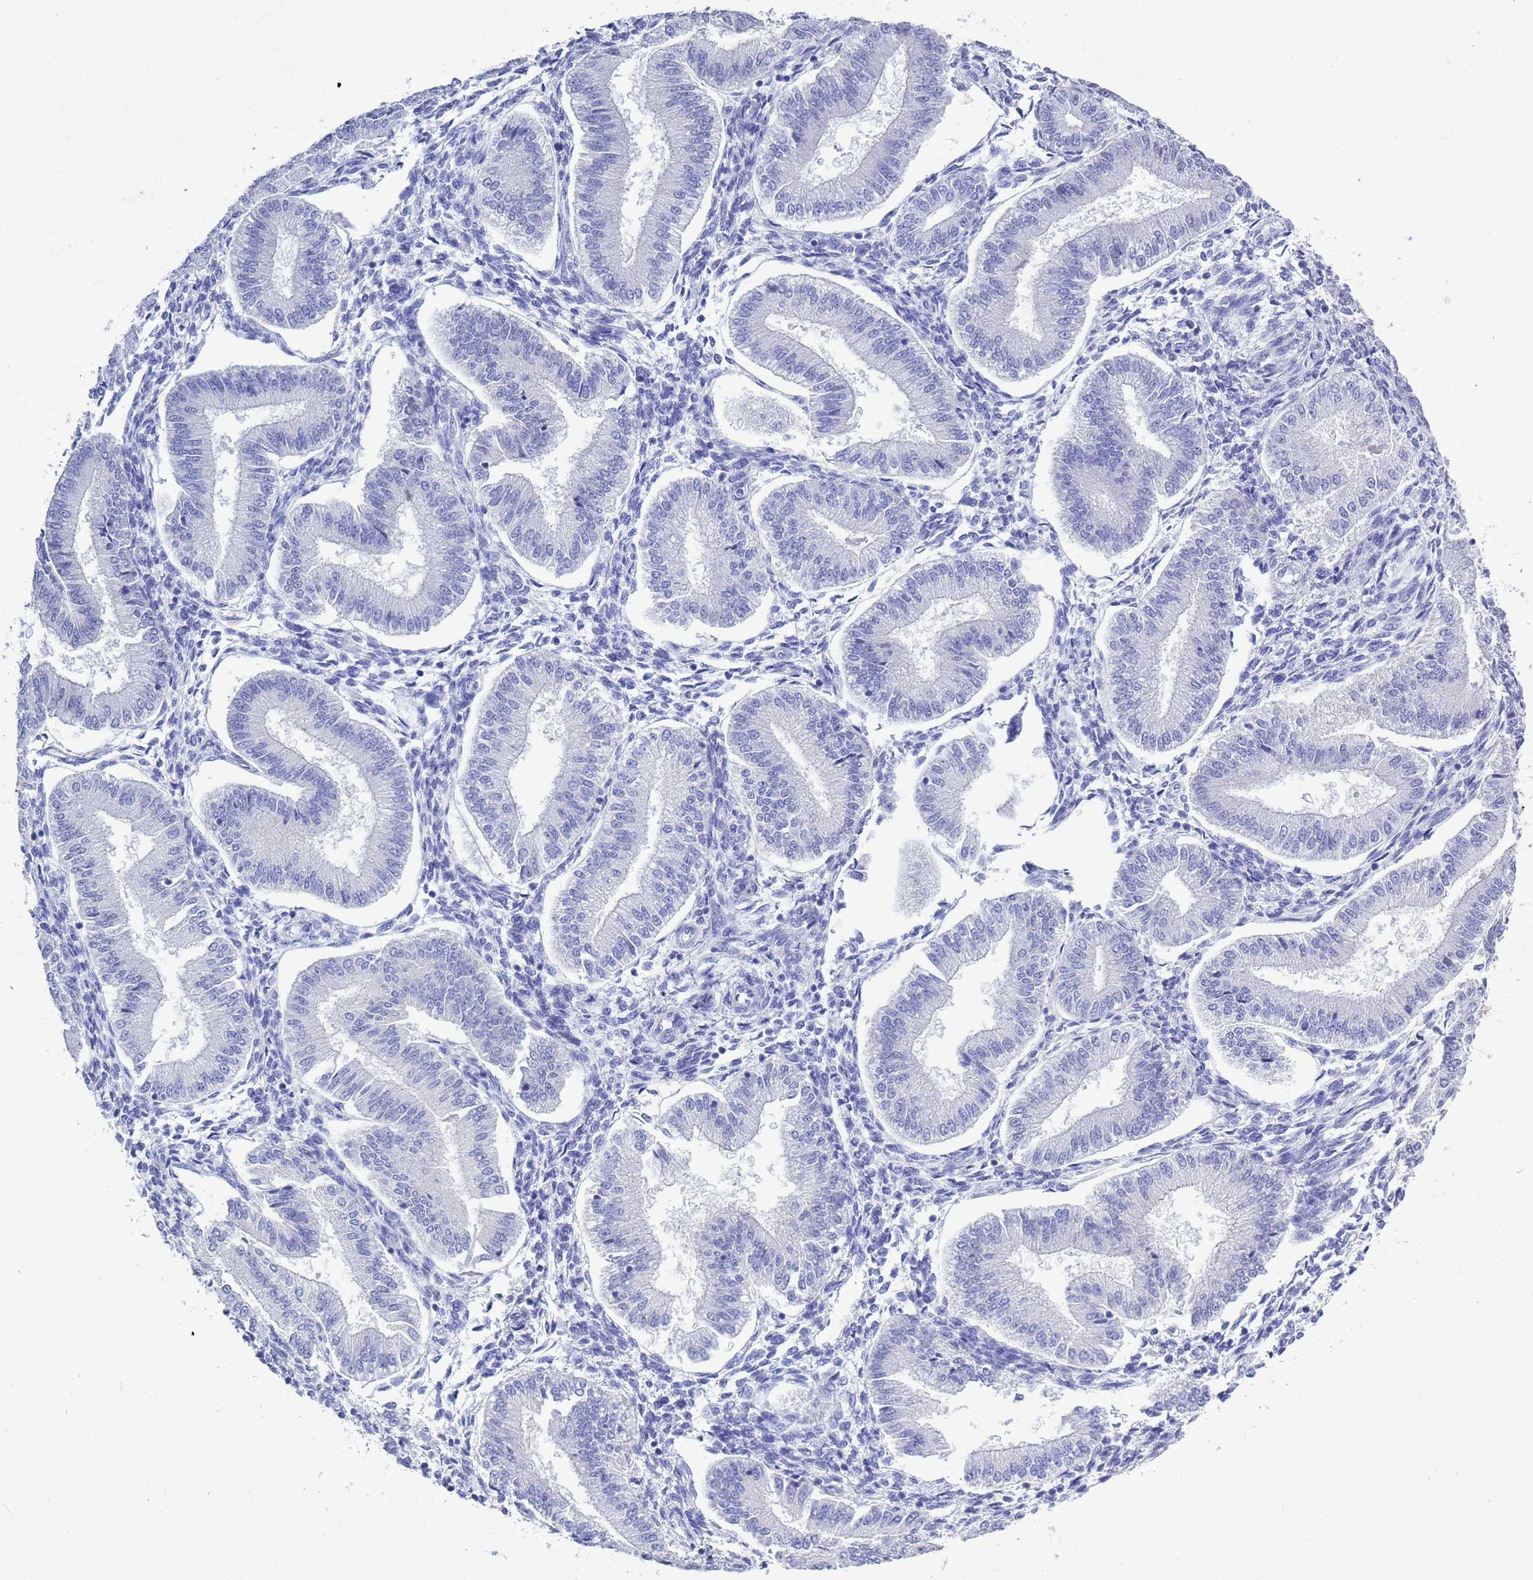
{"staining": {"intensity": "negative", "quantity": "none", "location": "none"}, "tissue": "endometrium", "cell_type": "Cells in endometrial stroma", "image_type": "normal", "snomed": [{"axis": "morphology", "description": "Normal tissue, NOS"}, {"axis": "topography", "description": "Endometrium"}], "caption": "Protein analysis of normal endometrium exhibits no significant staining in cells in endometrial stroma.", "gene": "MTMR2", "patient": {"sex": "female", "age": 39}}